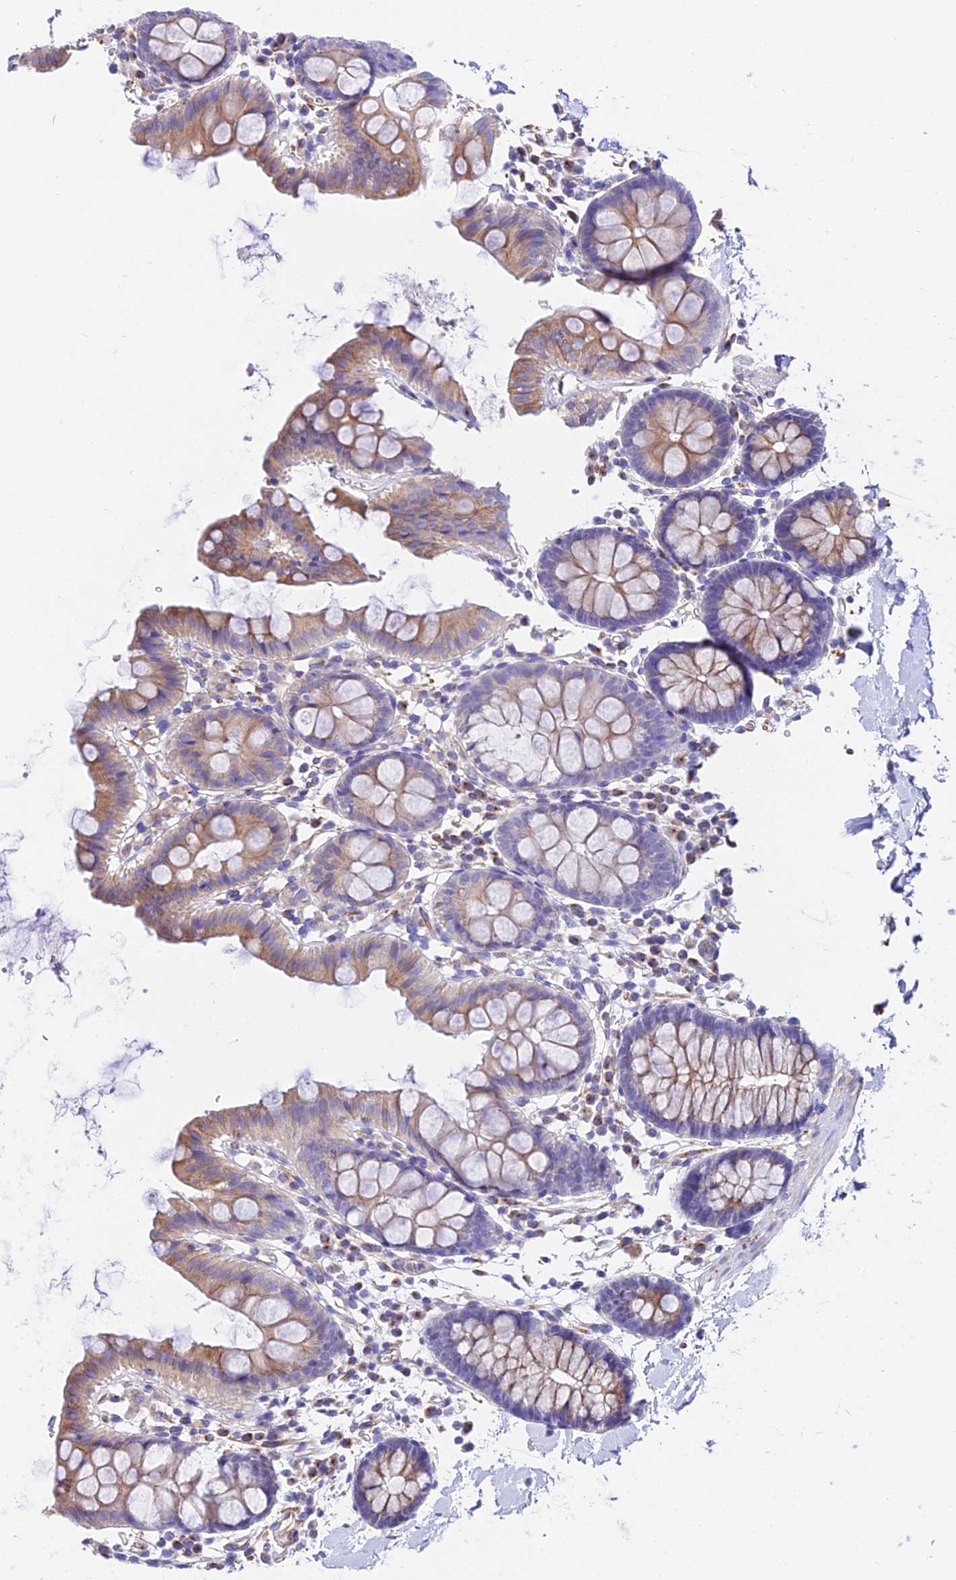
{"staining": {"intensity": "weak", "quantity": ">75%", "location": "cytoplasmic/membranous"}, "tissue": "colon", "cell_type": "Endothelial cells", "image_type": "normal", "snomed": [{"axis": "morphology", "description": "Normal tissue, NOS"}, {"axis": "topography", "description": "Colon"}], "caption": "The micrograph shows a brown stain indicating the presence of a protein in the cytoplasmic/membranous of endothelial cells in colon. The staining was performed using DAB, with brown indicating positive protein expression. Nuclei are stained blue with hematoxylin.", "gene": "TUBA1A", "patient": {"sex": "male", "age": 75}}